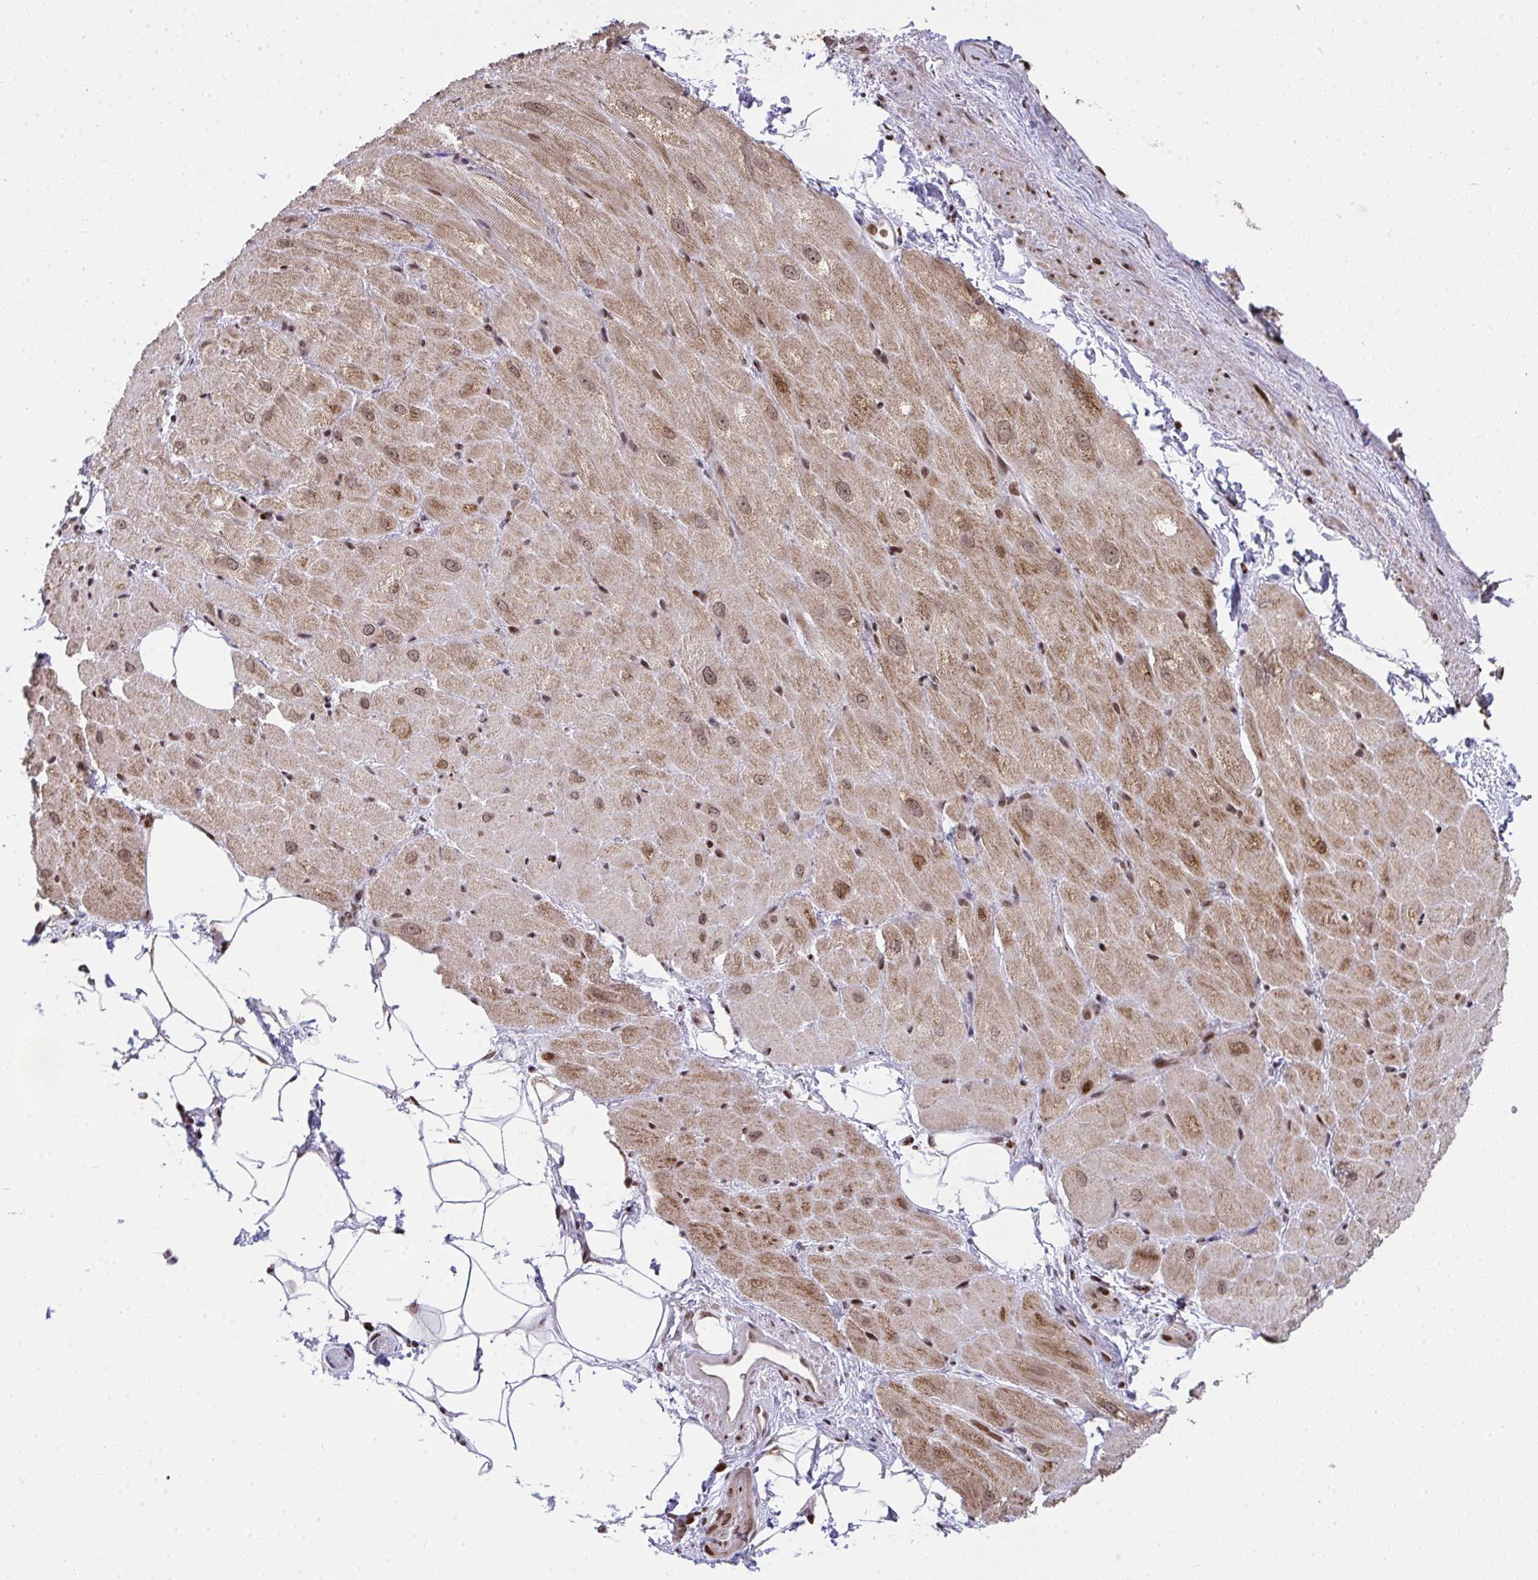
{"staining": {"intensity": "moderate", "quantity": ">75%", "location": "cytoplasmic/membranous,nuclear"}, "tissue": "heart muscle", "cell_type": "Cardiomyocytes", "image_type": "normal", "snomed": [{"axis": "morphology", "description": "Normal tissue, NOS"}, {"axis": "topography", "description": "Heart"}], "caption": "An image showing moderate cytoplasmic/membranous,nuclear staining in approximately >75% of cardiomyocytes in unremarkable heart muscle, as visualized by brown immunohistochemical staining.", "gene": "NIP7", "patient": {"sex": "male", "age": 62}}